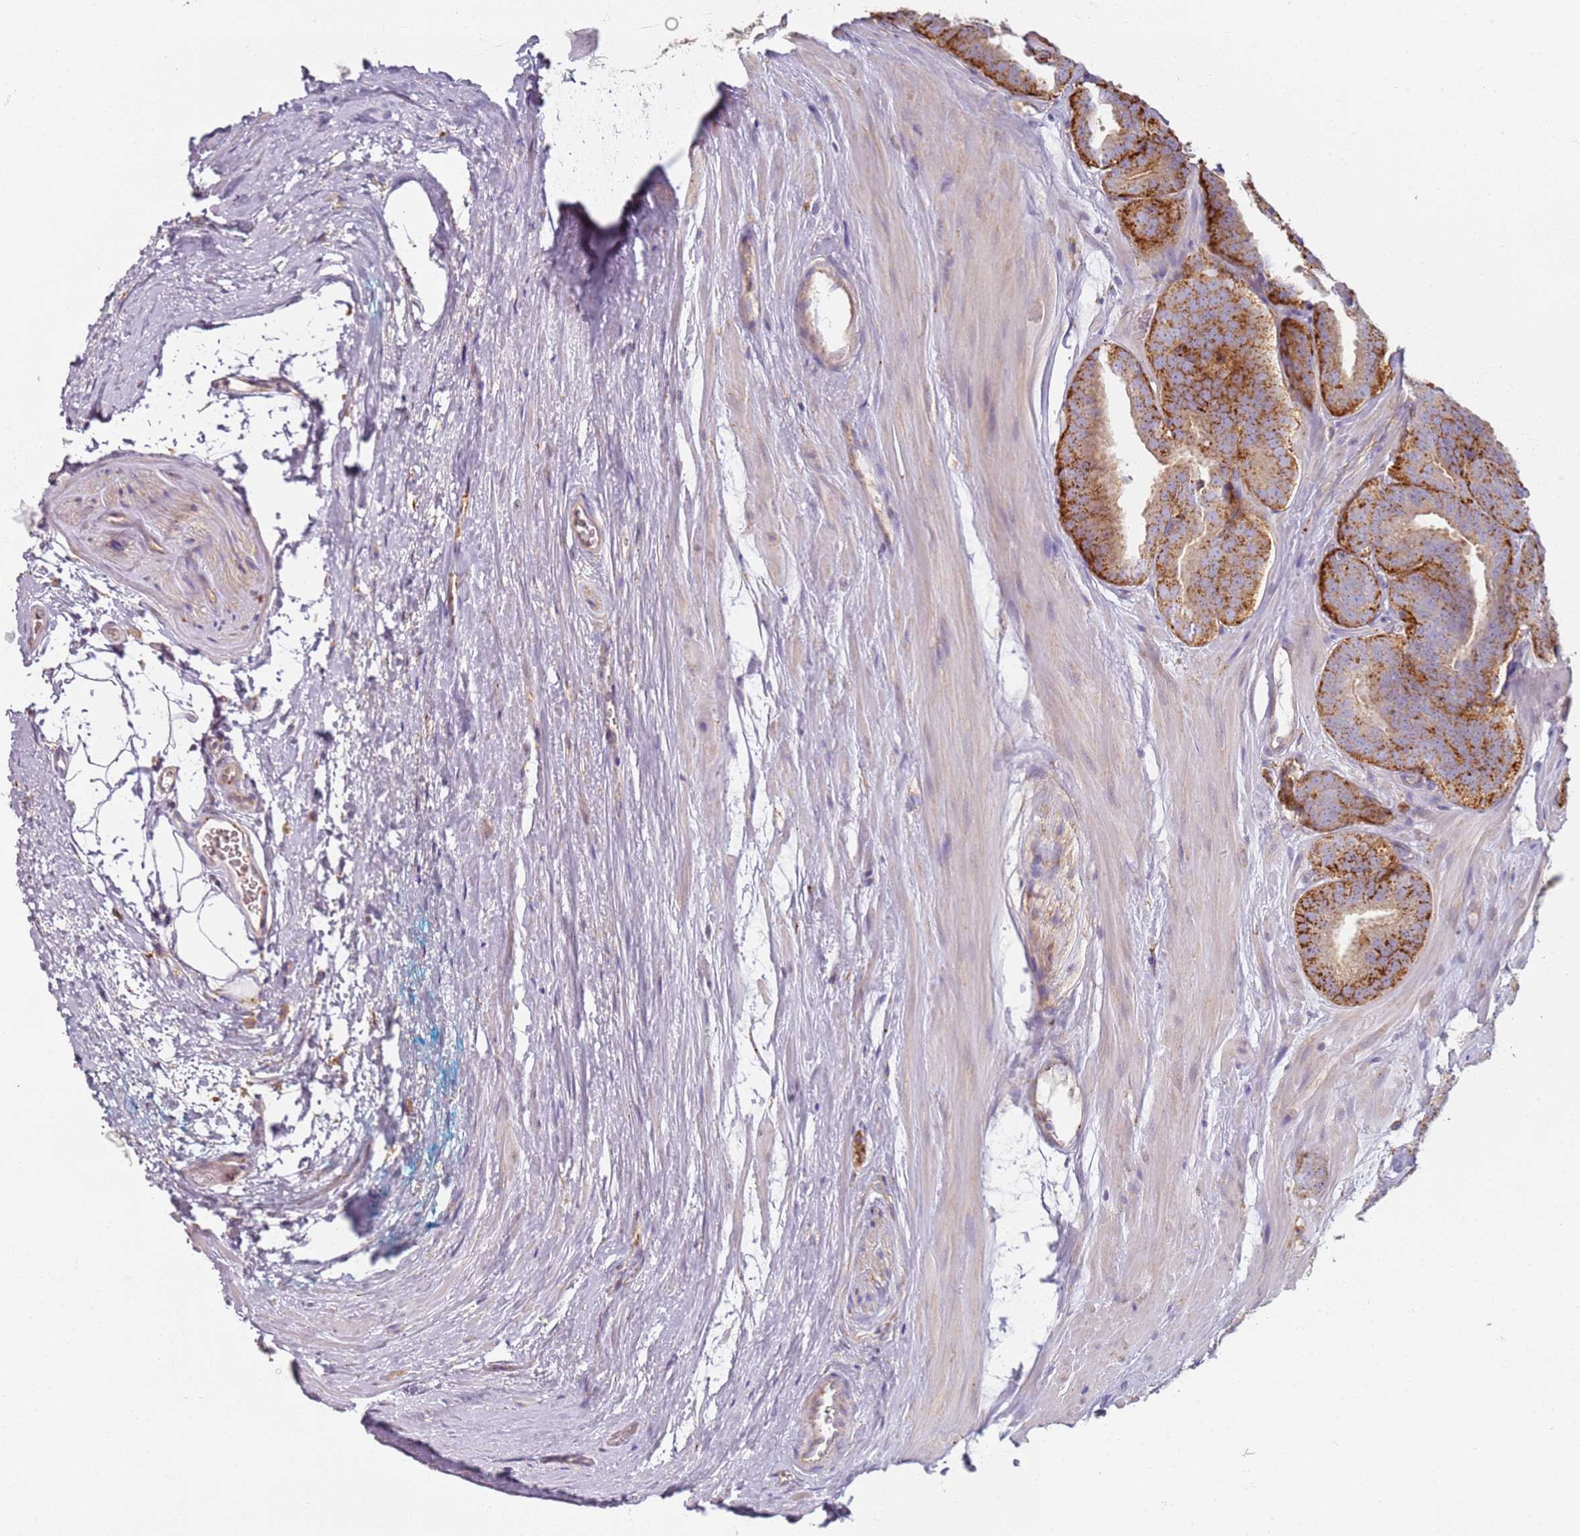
{"staining": {"intensity": "moderate", "quantity": ">75%", "location": "cytoplasmic/membranous"}, "tissue": "prostate cancer", "cell_type": "Tumor cells", "image_type": "cancer", "snomed": [{"axis": "morphology", "description": "Adenocarcinoma, High grade"}, {"axis": "topography", "description": "Prostate"}], "caption": "A brown stain highlights moderate cytoplasmic/membranous positivity of a protein in high-grade adenocarcinoma (prostate) tumor cells. Nuclei are stained in blue.", "gene": "PROKR2", "patient": {"sex": "male", "age": 63}}